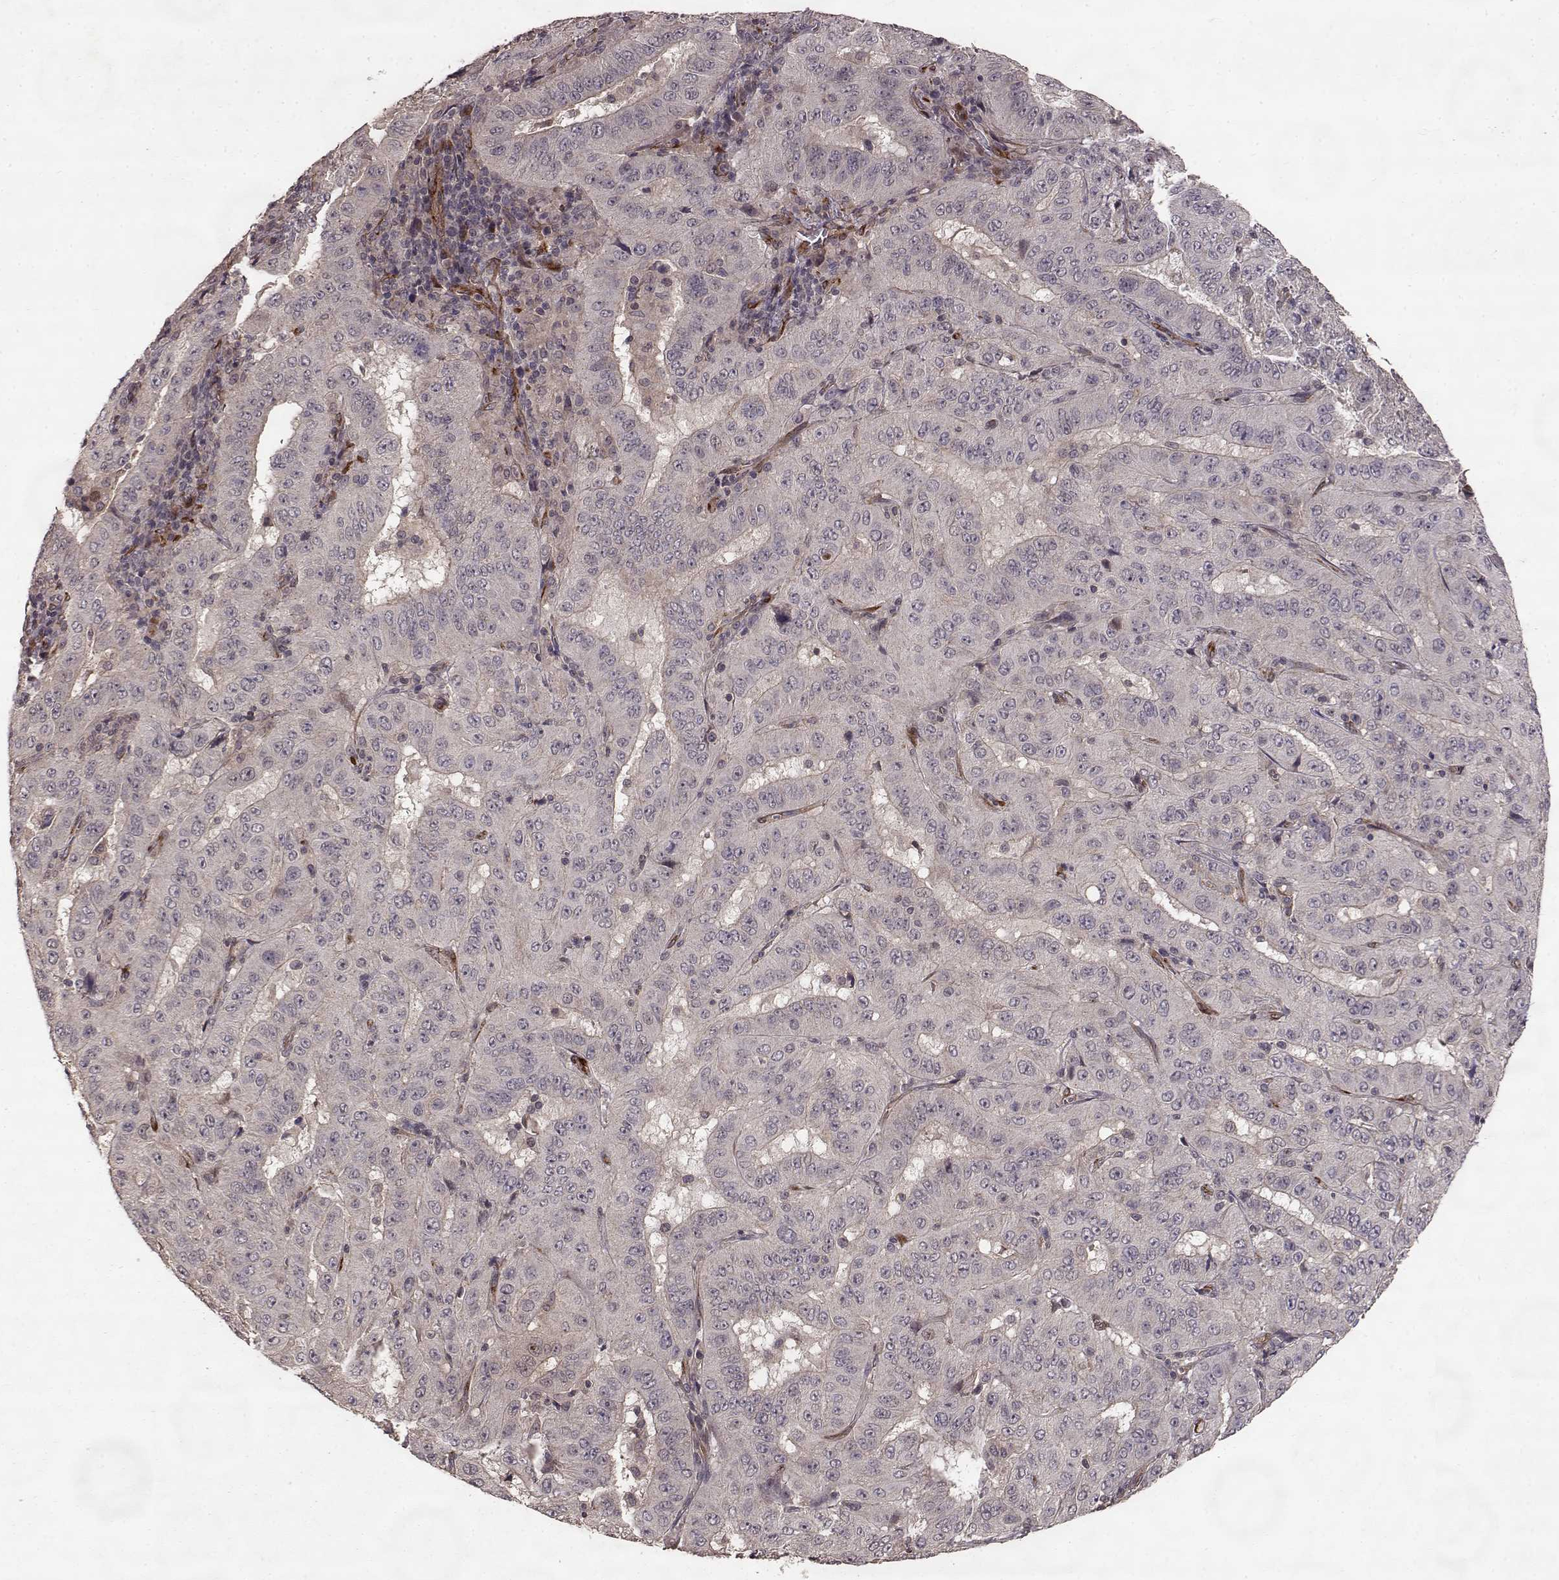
{"staining": {"intensity": "negative", "quantity": "none", "location": "none"}, "tissue": "pancreatic cancer", "cell_type": "Tumor cells", "image_type": "cancer", "snomed": [{"axis": "morphology", "description": "Adenocarcinoma, NOS"}, {"axis": "topography", "description": "Pancreas"}], "caption": "Tumor cells are negative for protein expression in human pancreatic adenocarcinoma.", "gene": "FSTL1", "patient": {"sex": "male", "age": 63}}